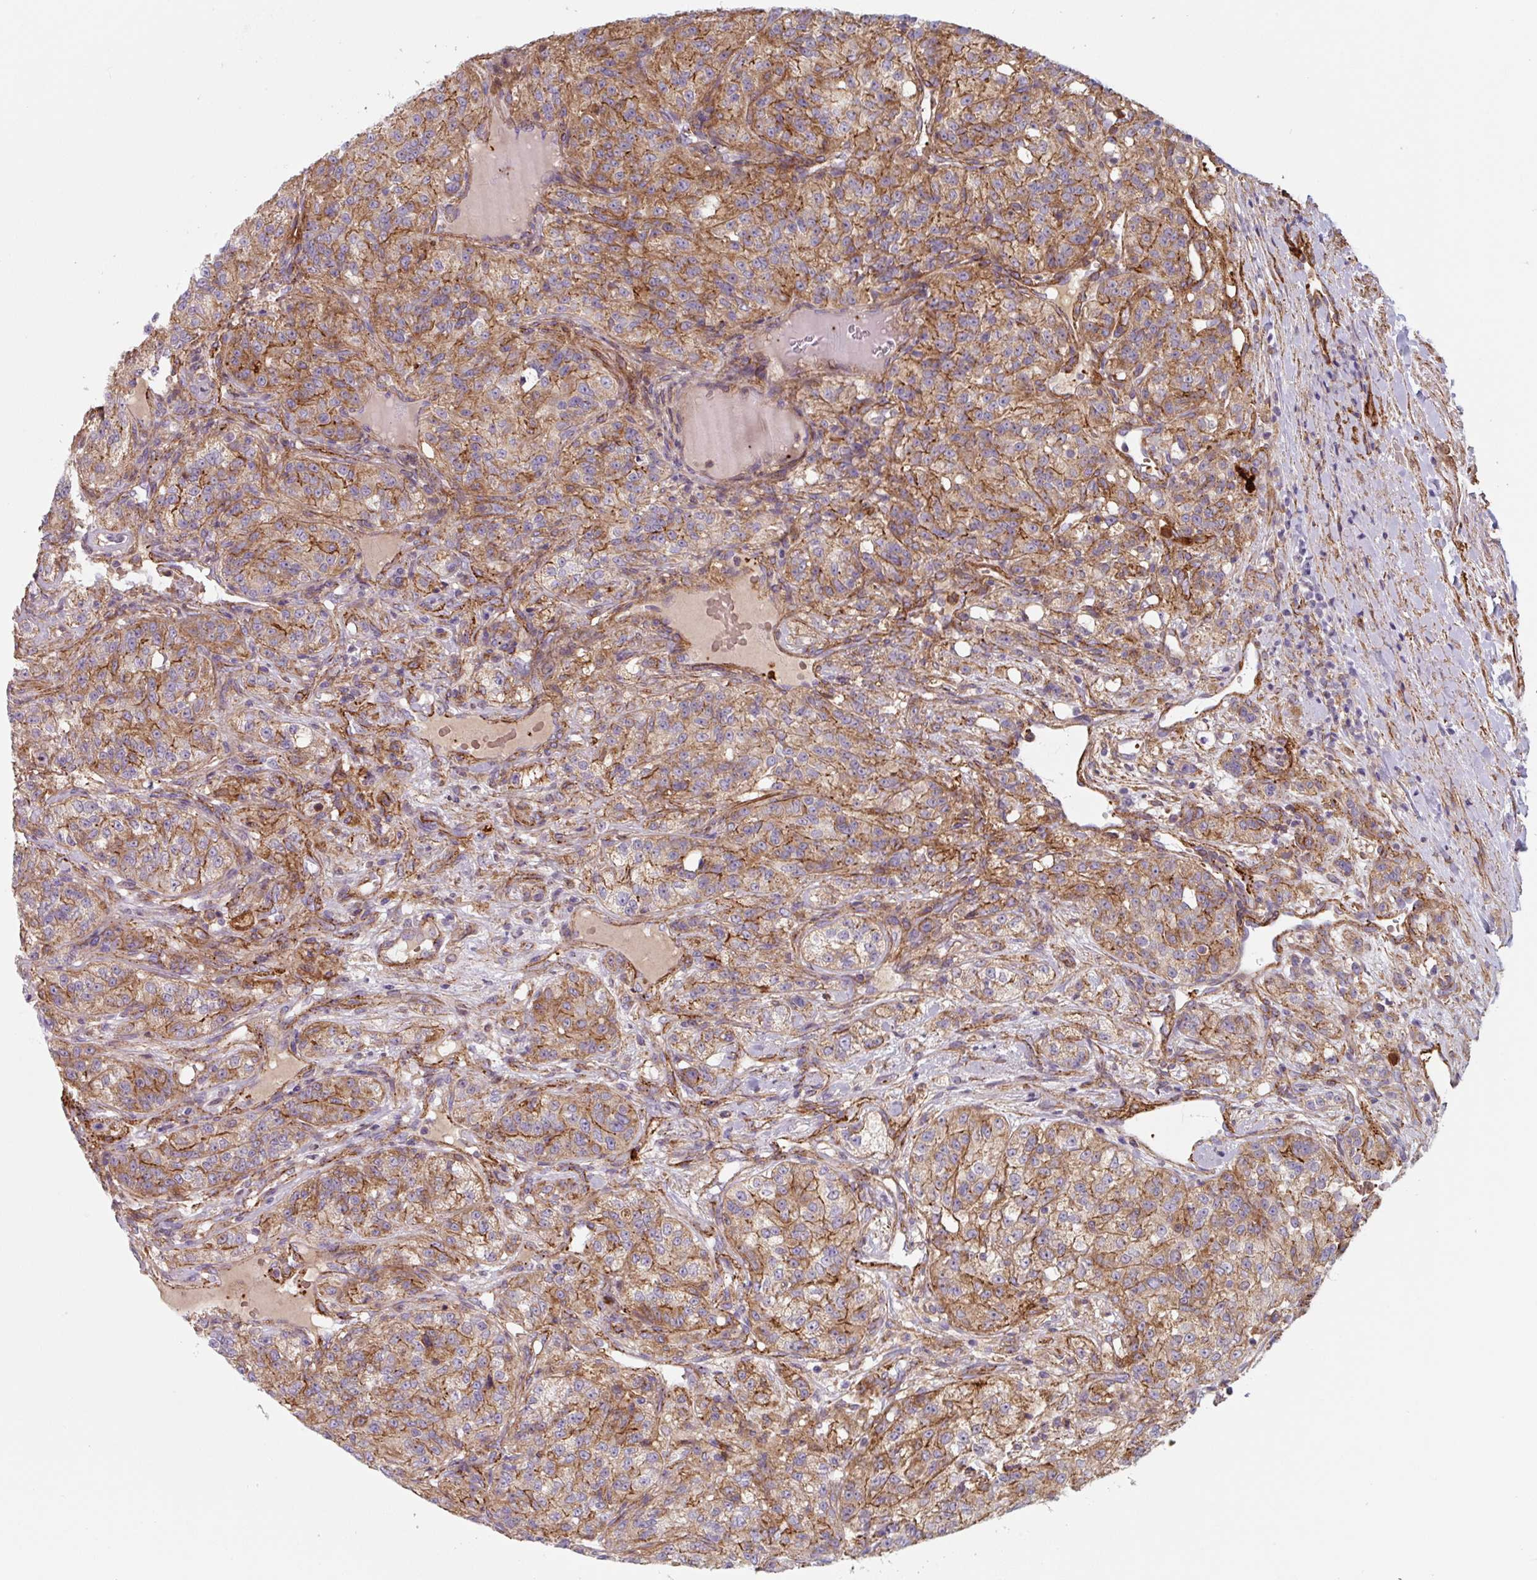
{"staining": {"intensity": "moderate", "quantity": ">75%", "location": "cytoplasmic/membranous"}, "tissue": "renal cancer", "cell_type": "Tumor cells", "image_type": "cancer", "snomed": [{"axis": "morphology", "description": "Adenocarcinoma, NOS"}, {"axis": "topography", "description": "Kidney"}], "caption": "A high-resolution histopathology image shows IHC staining of renal cancer (adenocarcinoma), which shows moderate cytoplasmic/membranous positivity in approximately >75% of tumor cells.", "gene": "DHFR2", "patient": {"sex": "female", "age": 63}}